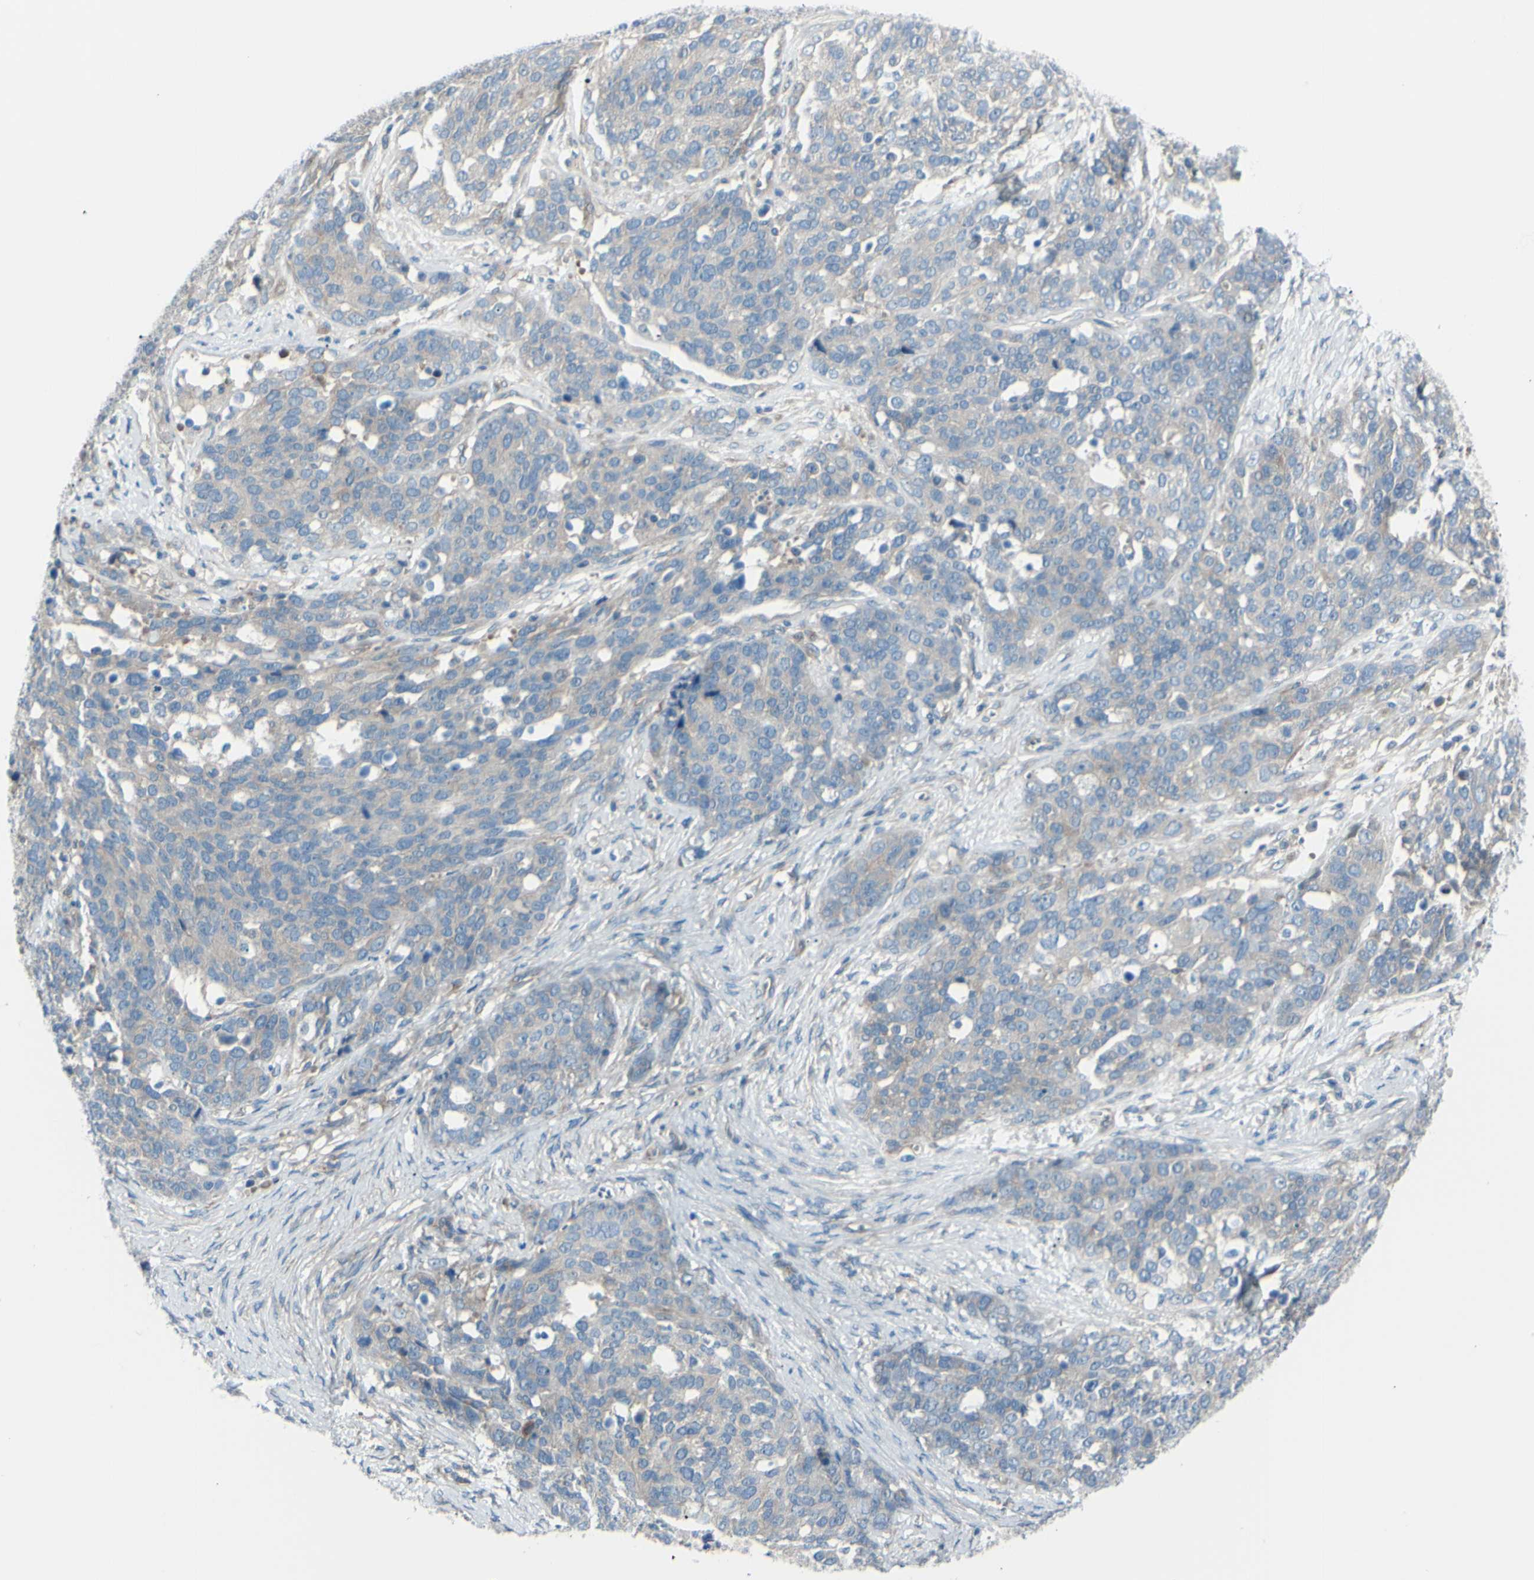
{"staining": {"intensity": "weak", "quantity": ">75%", "location": "cytoplasmic/membranous"}, "tissue": "ovarian cancer", "cell_type": "Tumor cells", "image_type": "cancer", "snomed": [{"axis": "morphology", "description": "Cystadenocarcinoma, serous, NOS"}, {"axis": "topography", "description": "Ovary"}], "caption": "A brown stain highlights weak cytoplasmic/membranous positivity of a protein in ovarian cancer tumor cells. The staining is performed using DAB brown chromogen to label protein expression. The nuclei are counter-stained blue using hematoxylin.", "gene": "PCDHGA2", "patient": {"sex": "female", "age": 44}}